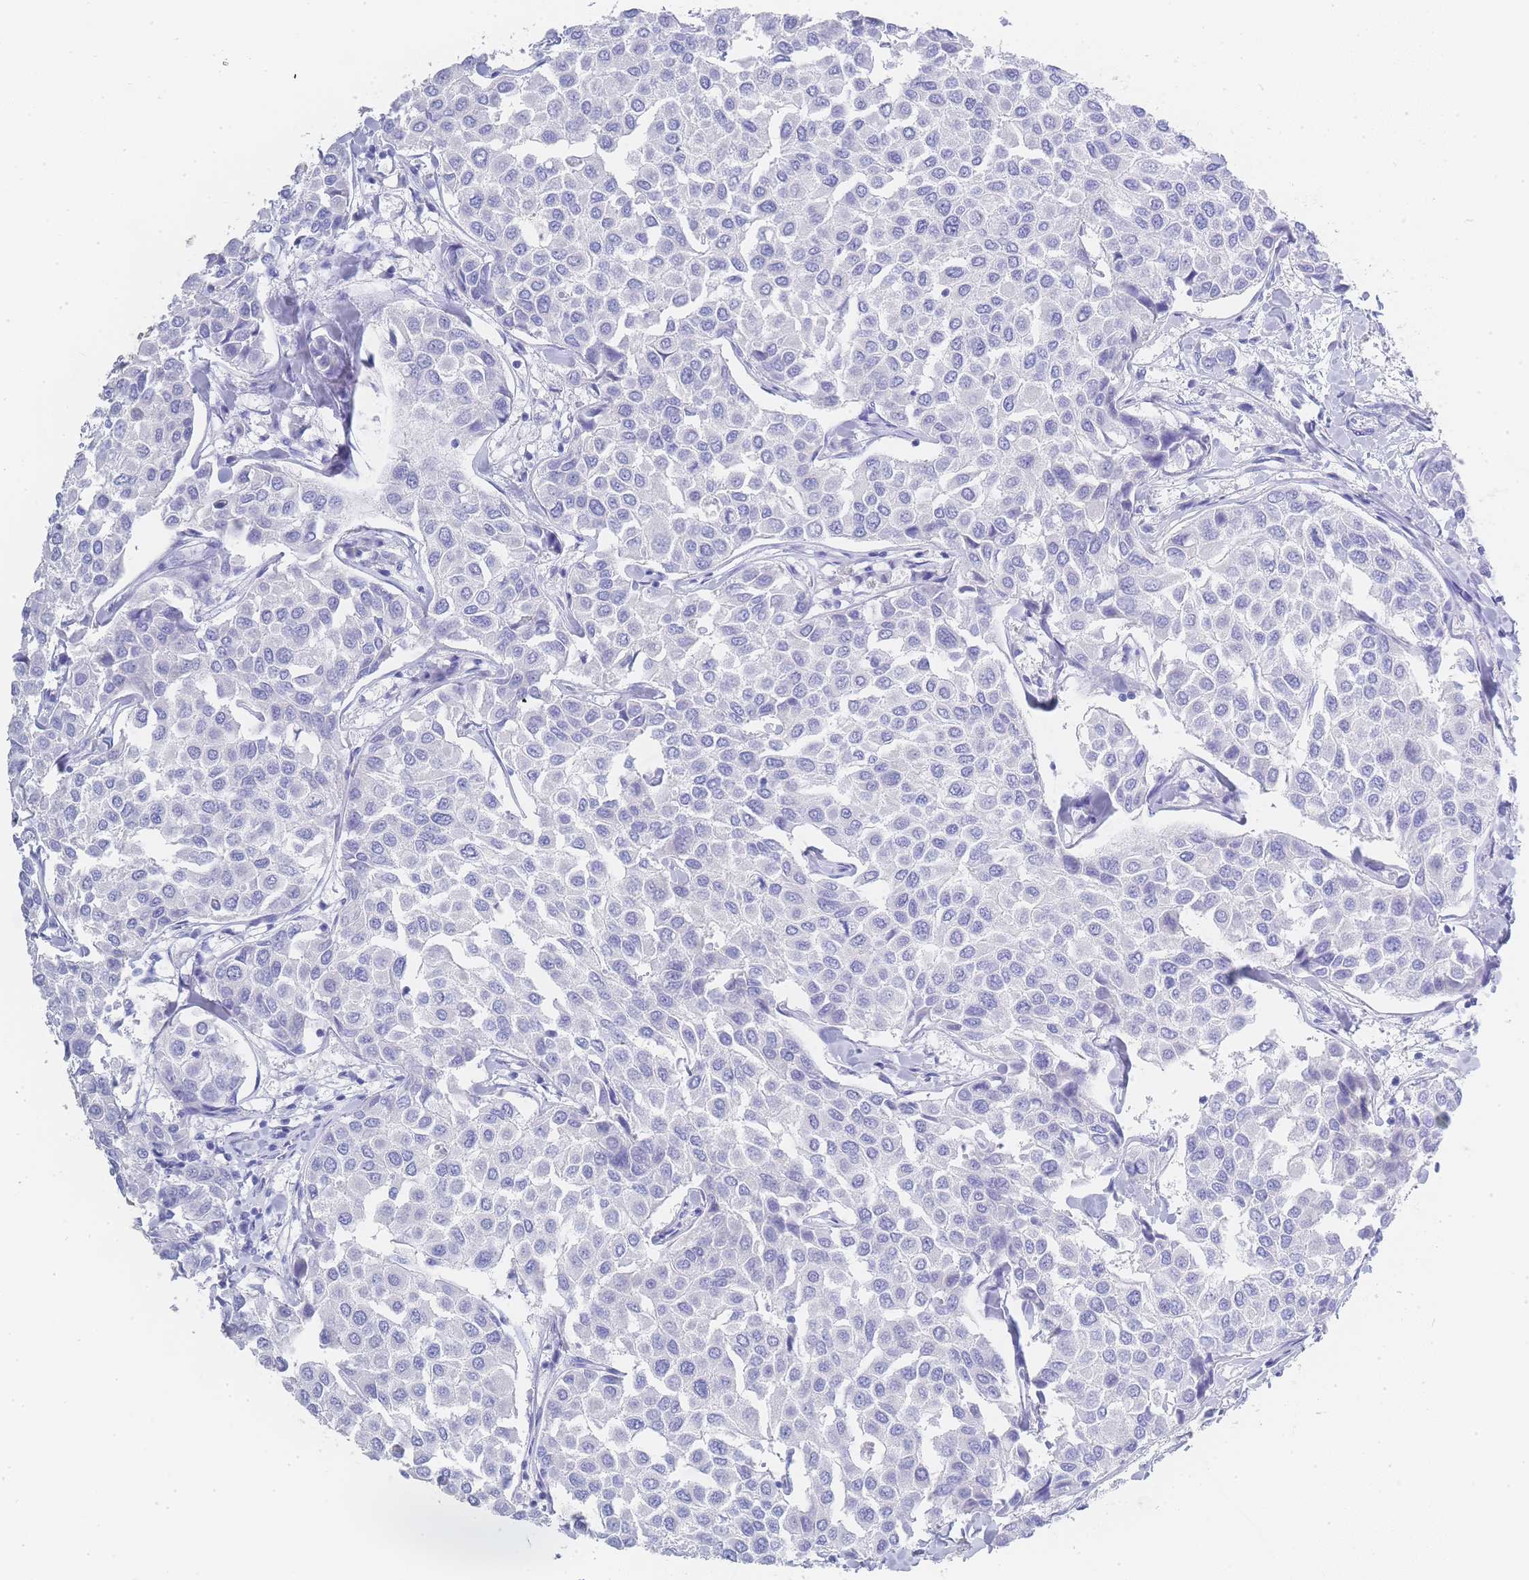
{"staining": {"intensity": "negative", "quantity": "none", "location": "none"}, "tissue": "breast cancer", "cell_type": "Tumor cells", "image_type": "cancer", "snomed": [{"axis": "morphology", "description": "Duct carcinoma"}, {"axis": "topography", "description": "Breast"}], "caption": "The immunohistochemistry (IHC) histopathology image has no significant staining in tumor cells of breast cancer (intraductal carcinoma) tissue. Brightfield microscopy of immunohistochemistry stained with DAB (brown) and hematoxylin (blue), captured at high magnification.", "gene": "LZTFL1", "patient": {"sex": "female", "age": 55}}